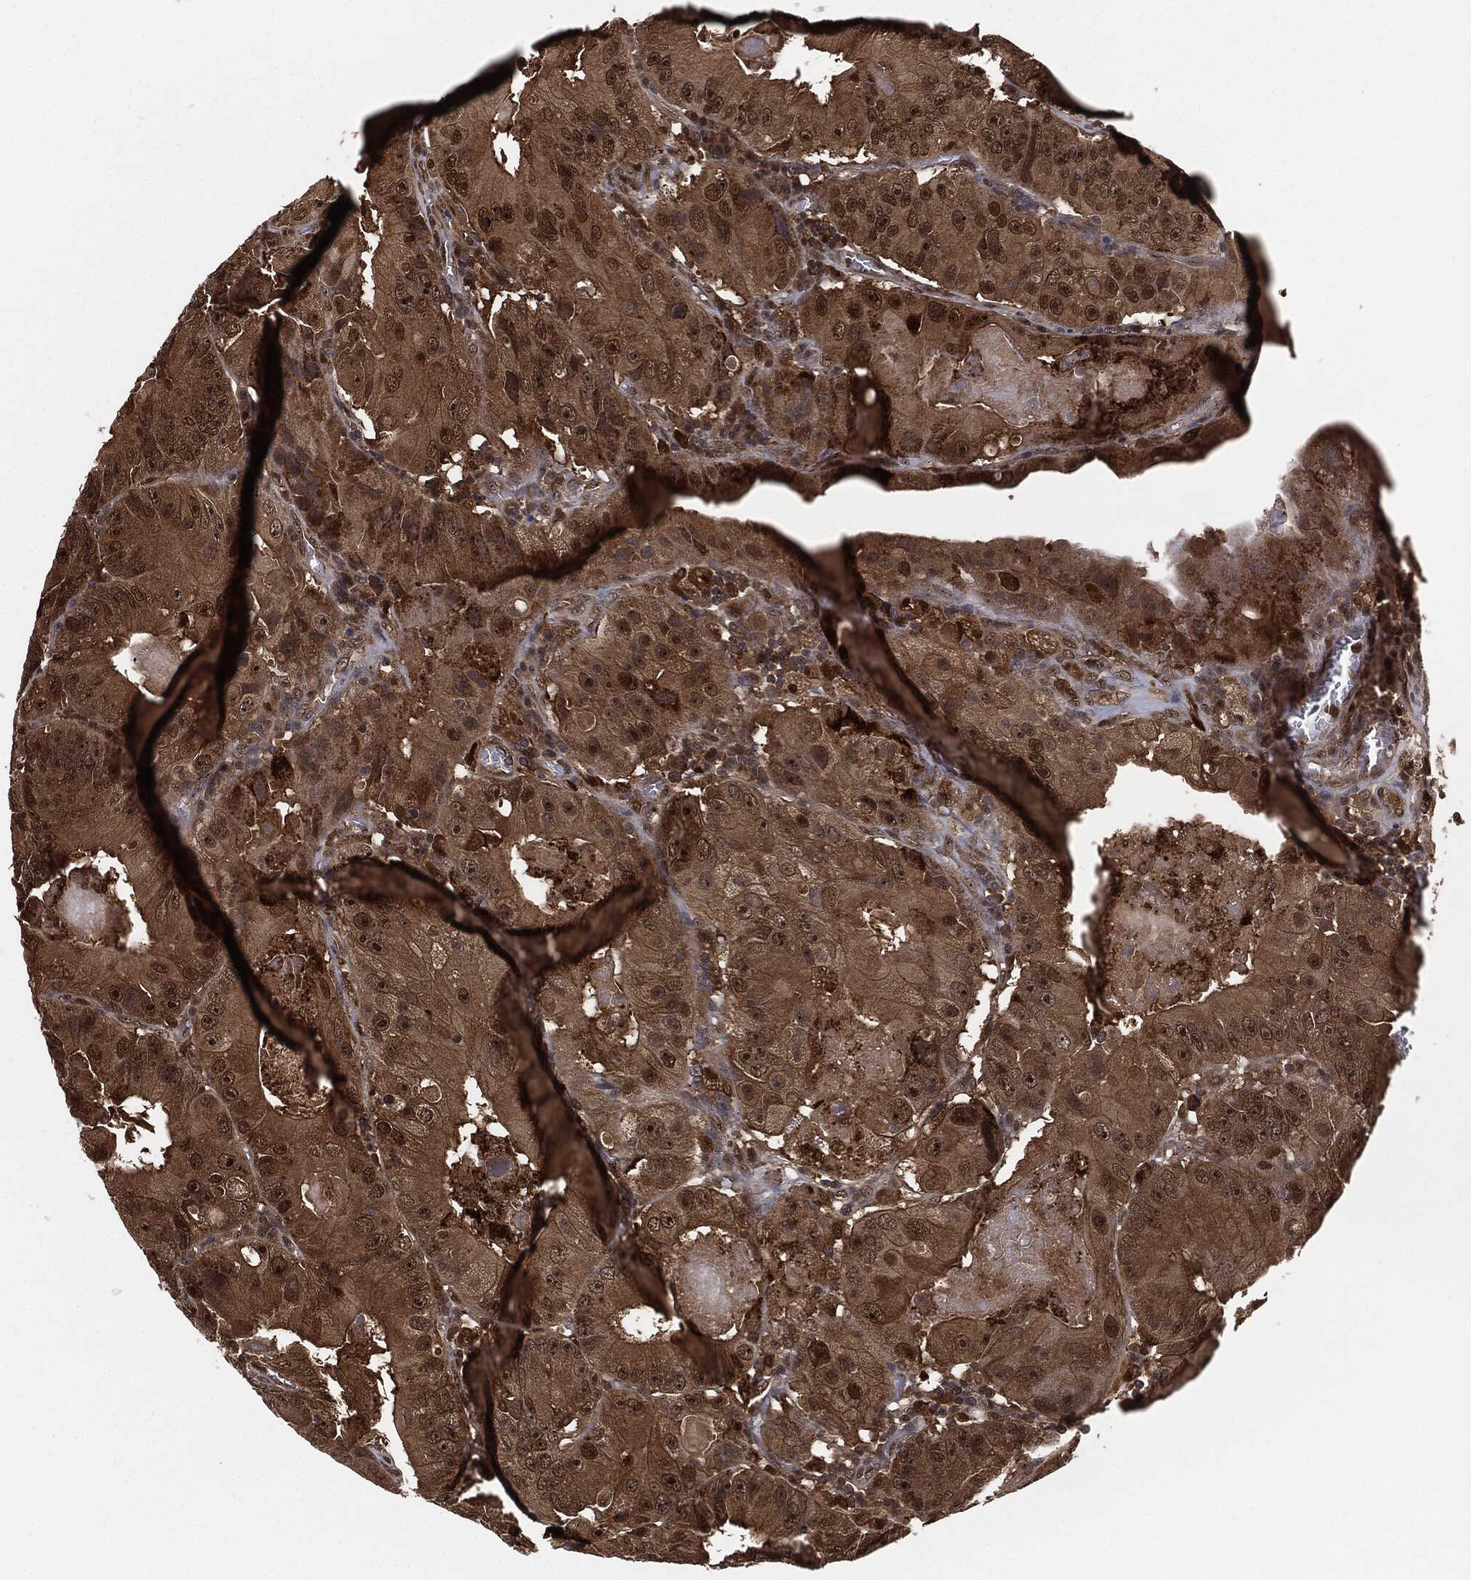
{"staining": {"intensity": "moderate", "quantity": "<25%", "location": "nuclear"}, "tissue": "colorectal cancer", "cell_type": "Tumor cells", "image_type": "cancer", "snomed": [{"axis": "morphology", "description": "Adenocarcinoma, NOS"}, {"axis": "topography", "description": "Colon"}], "caption": "Colorectal cancer stained with a brown dye shows moderate nuclear positive expression in approximately <25% of tumor cells.", "gene": "CAPRIN2", "patient": {"sex": "female", "age": 86}}